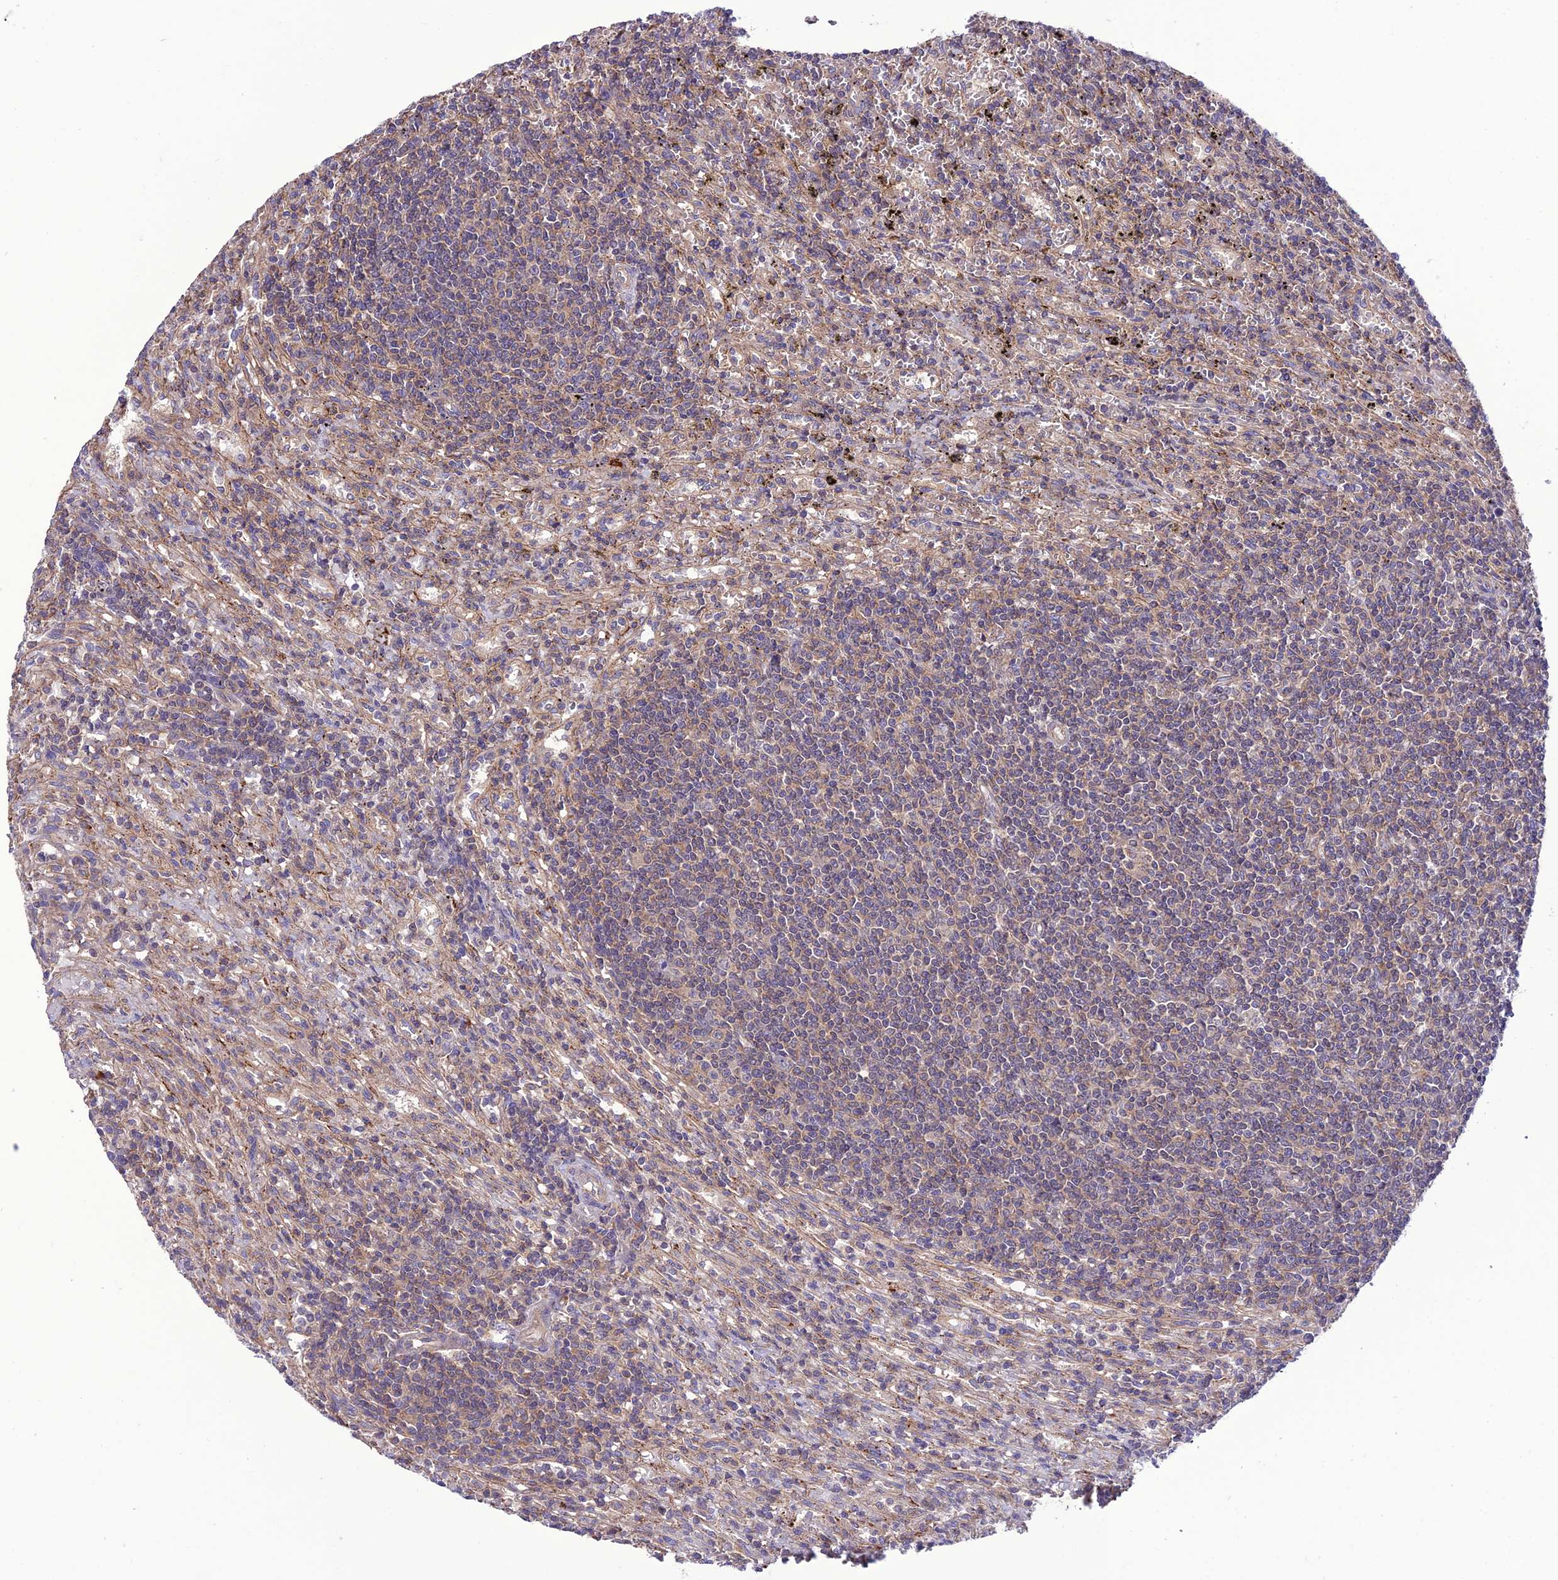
{"staining": {"intensity": "weak", "quantity": "<25%", "location": "cytoplasmic/membranous"}, "tissue": "lymphoma", "cell_type": "Tumor cells", "image_type": "cancer", "snomed": [{"axis": "morphology", "description": "Malignant lymphoma, non-Hodgkin's type, Low grade"}, {"axis": "topography", "description": "Spleen"}], "caption": "DAB (3,3'-diaminobenzidine) immunohistochemical staining of lymphoma displays no significant expression in tumor cells. The staining is performed using DAB brown chromogen with nuclei counter-stained in using hematoxylin.", "gene": "PPIL3", "patient": {"sex": "male", "age": 76}}